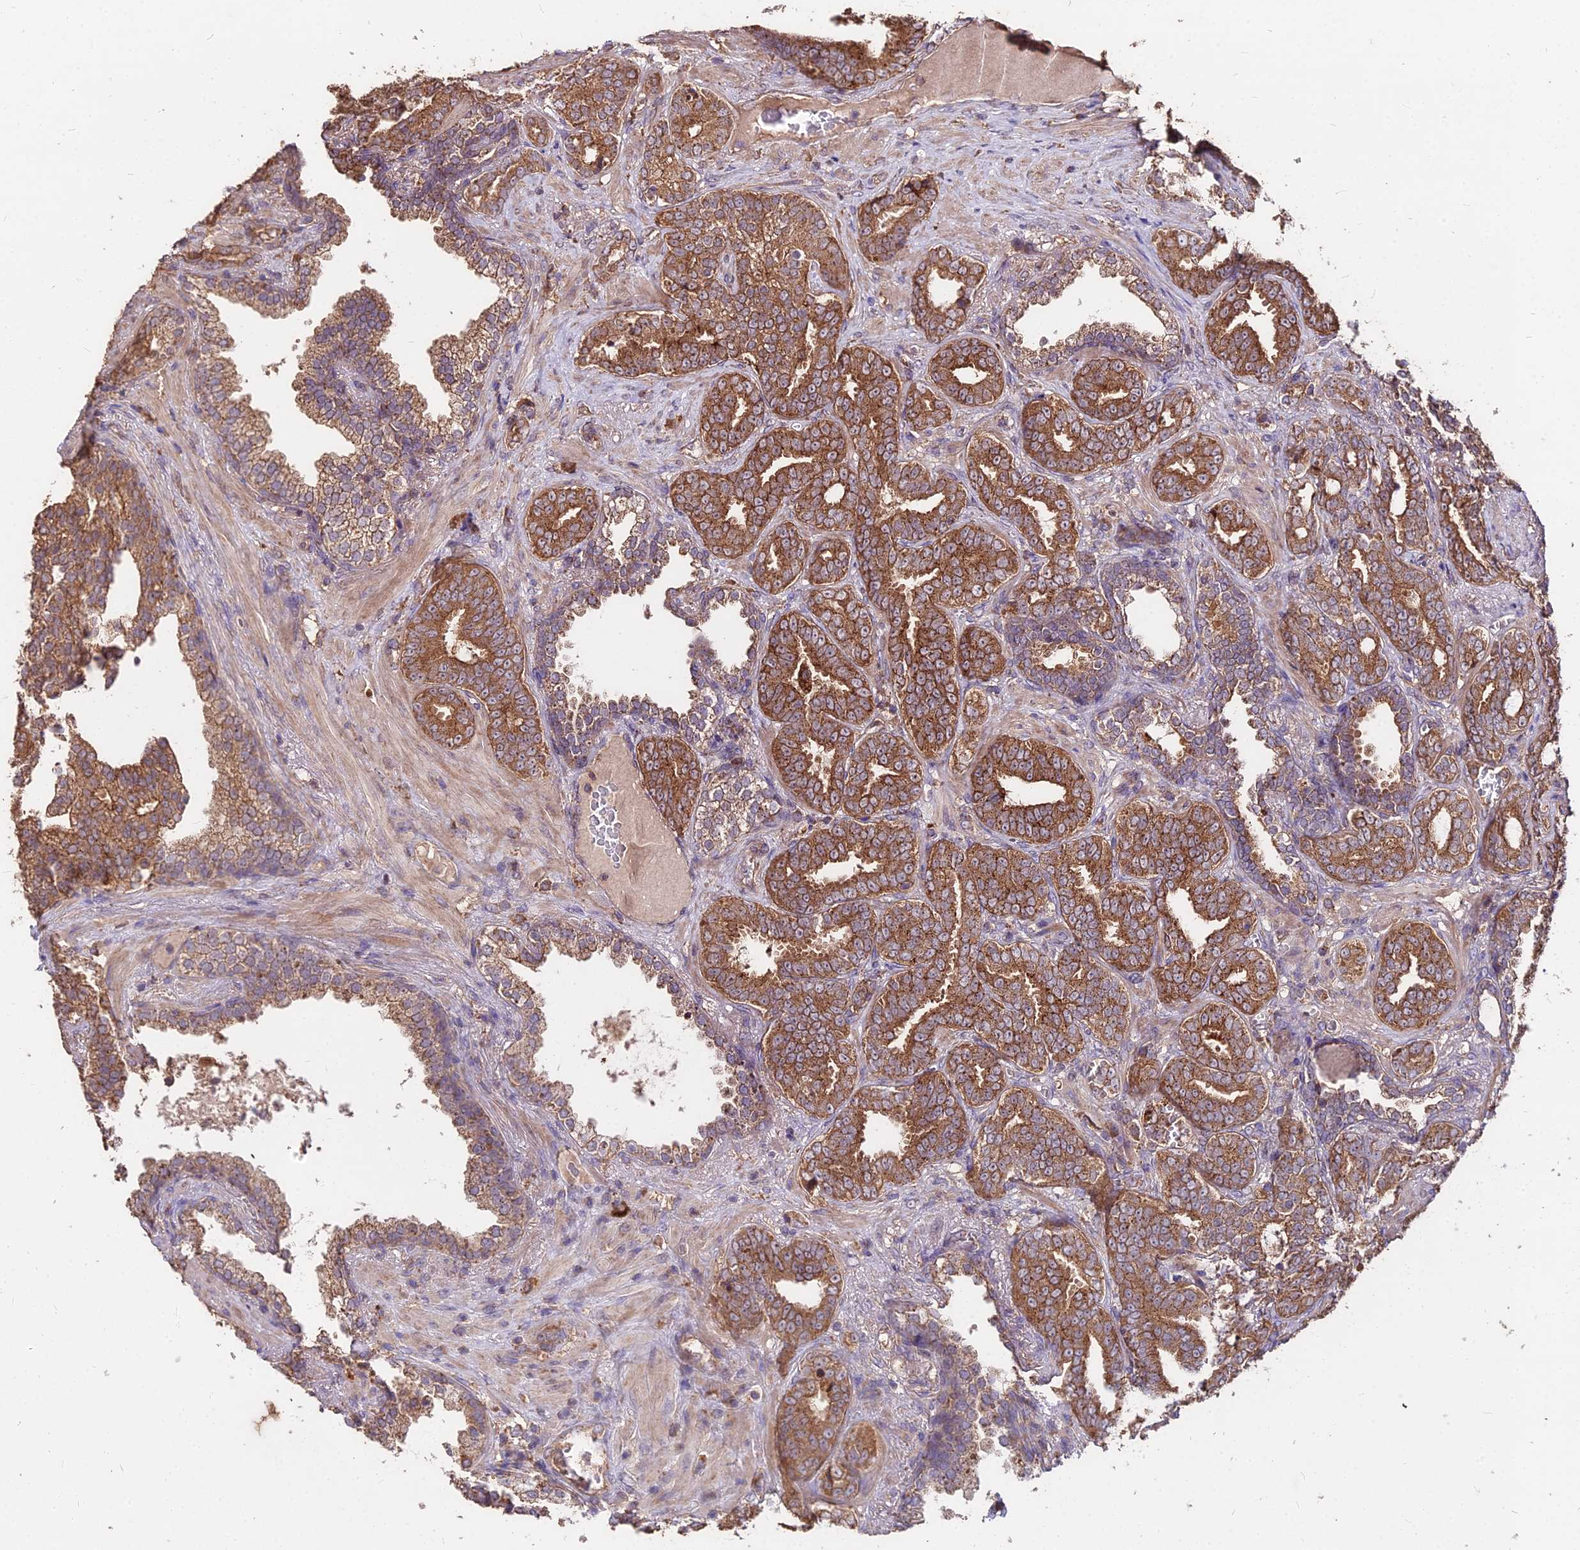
{"staining": {"intensity": "moderate", "quantity": ">75%", "location": "cytoplasmic/membranous"}, "tissue": "prostate cancer", "cell_type": "Tumor cells", "image_type": "cancer", "snomed": [{"axis": "morphology", "description": "Adenocarcinoma, High grade"}, {"axis": "topography", "description": "Prostate and seminal vesicle, NOS"}], "caption": "This photomicrograph displays IHC staining of human prostate adenocarcinoma (high-grade), with medium moderate cytoplasmic/membranous expression in approximately >75% of tumor cells.", "gene": "CEMIP2", "patient": {"sex": "male", "age": 67}}